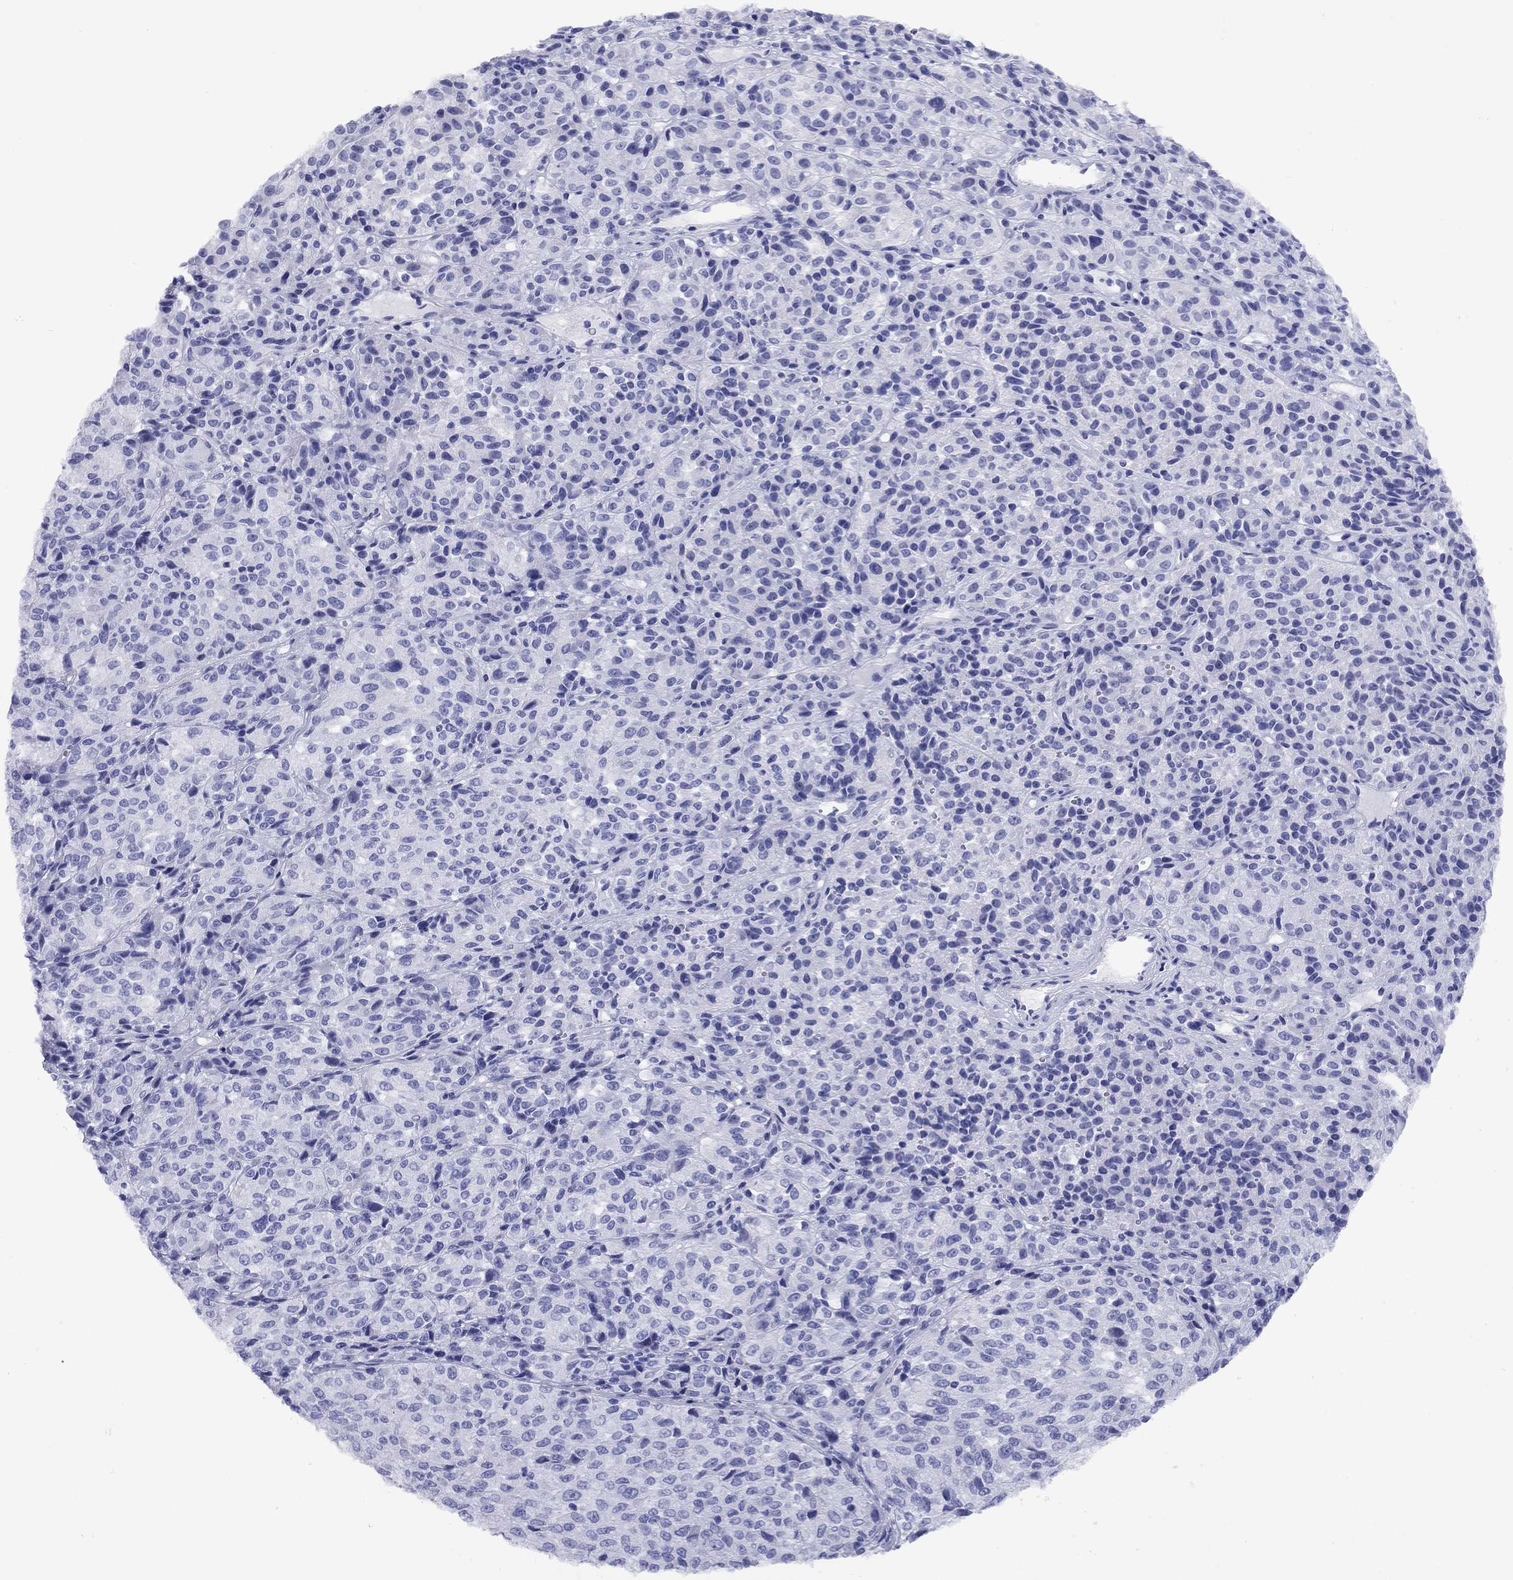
{"staining": {"intensity": "negative", "quantity": "none", "location": "none"}, "tissue": "melanoma", "cell_type": "Tumor cells", "image_type": "cancer", "snomed": [{"axis": "morphology", "description": "Malignant melanoma, Metastatic site"}, {"axis": "topography", "description": "Brain"}], "caption": "High magnification brightfield microscopy of malignant melanoma (metastatic site) stained with DAB (3,3'-diaminobenzidine) (brown) and counterstained with hematoxylin (blue): tumor cells show no significant positivity. The staining is performed using DAB (3,3'-diaminobenzidine) brown chromogen with nuclei counter-stained in using hematoxylin.", "gene": "CMYA5", "patient": {"sex": "female", "age": 56}}